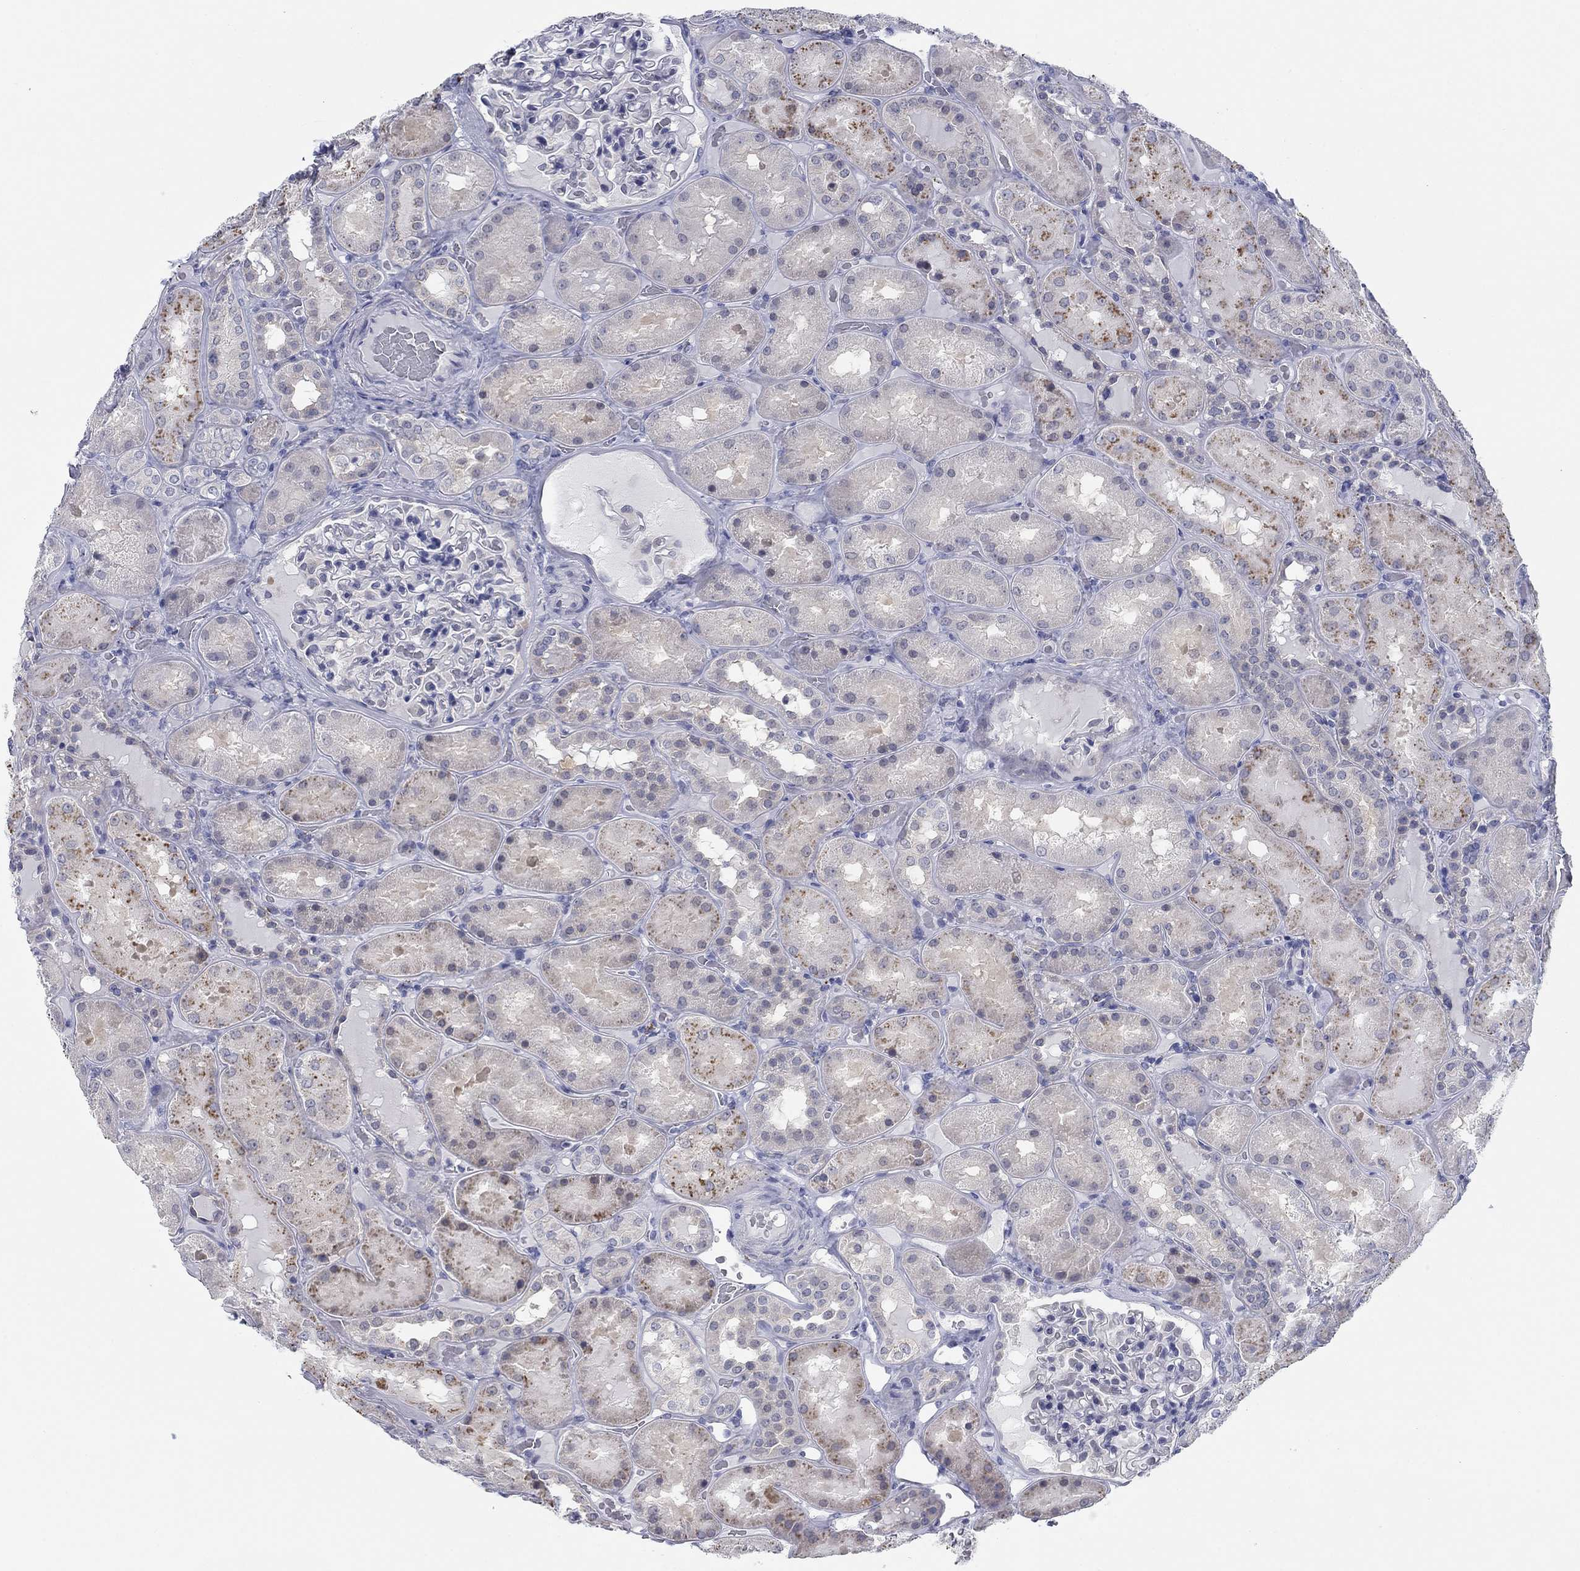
{"staining": {"intensity": "negative", "quantity": "none", "location": "none"}, "tissue": "kidney", "cell_type": "Cells in glomeruli", "image_type": "normal", "snomed": [{"axis": "morphology", "description": "Normal tissue, NOS"}, {"axis": "topography", "description": "Kidney"}], "caption": "Cells in glomeruli show no significant staining in normal kidney. The staining is performed using DAB (3,3'-diaminobenzidine) brown chromogen with nuclei counter-stained in using hematoxylin.", "gene": "DNAL1", "patient": {"sex": "male", "age": 73}}